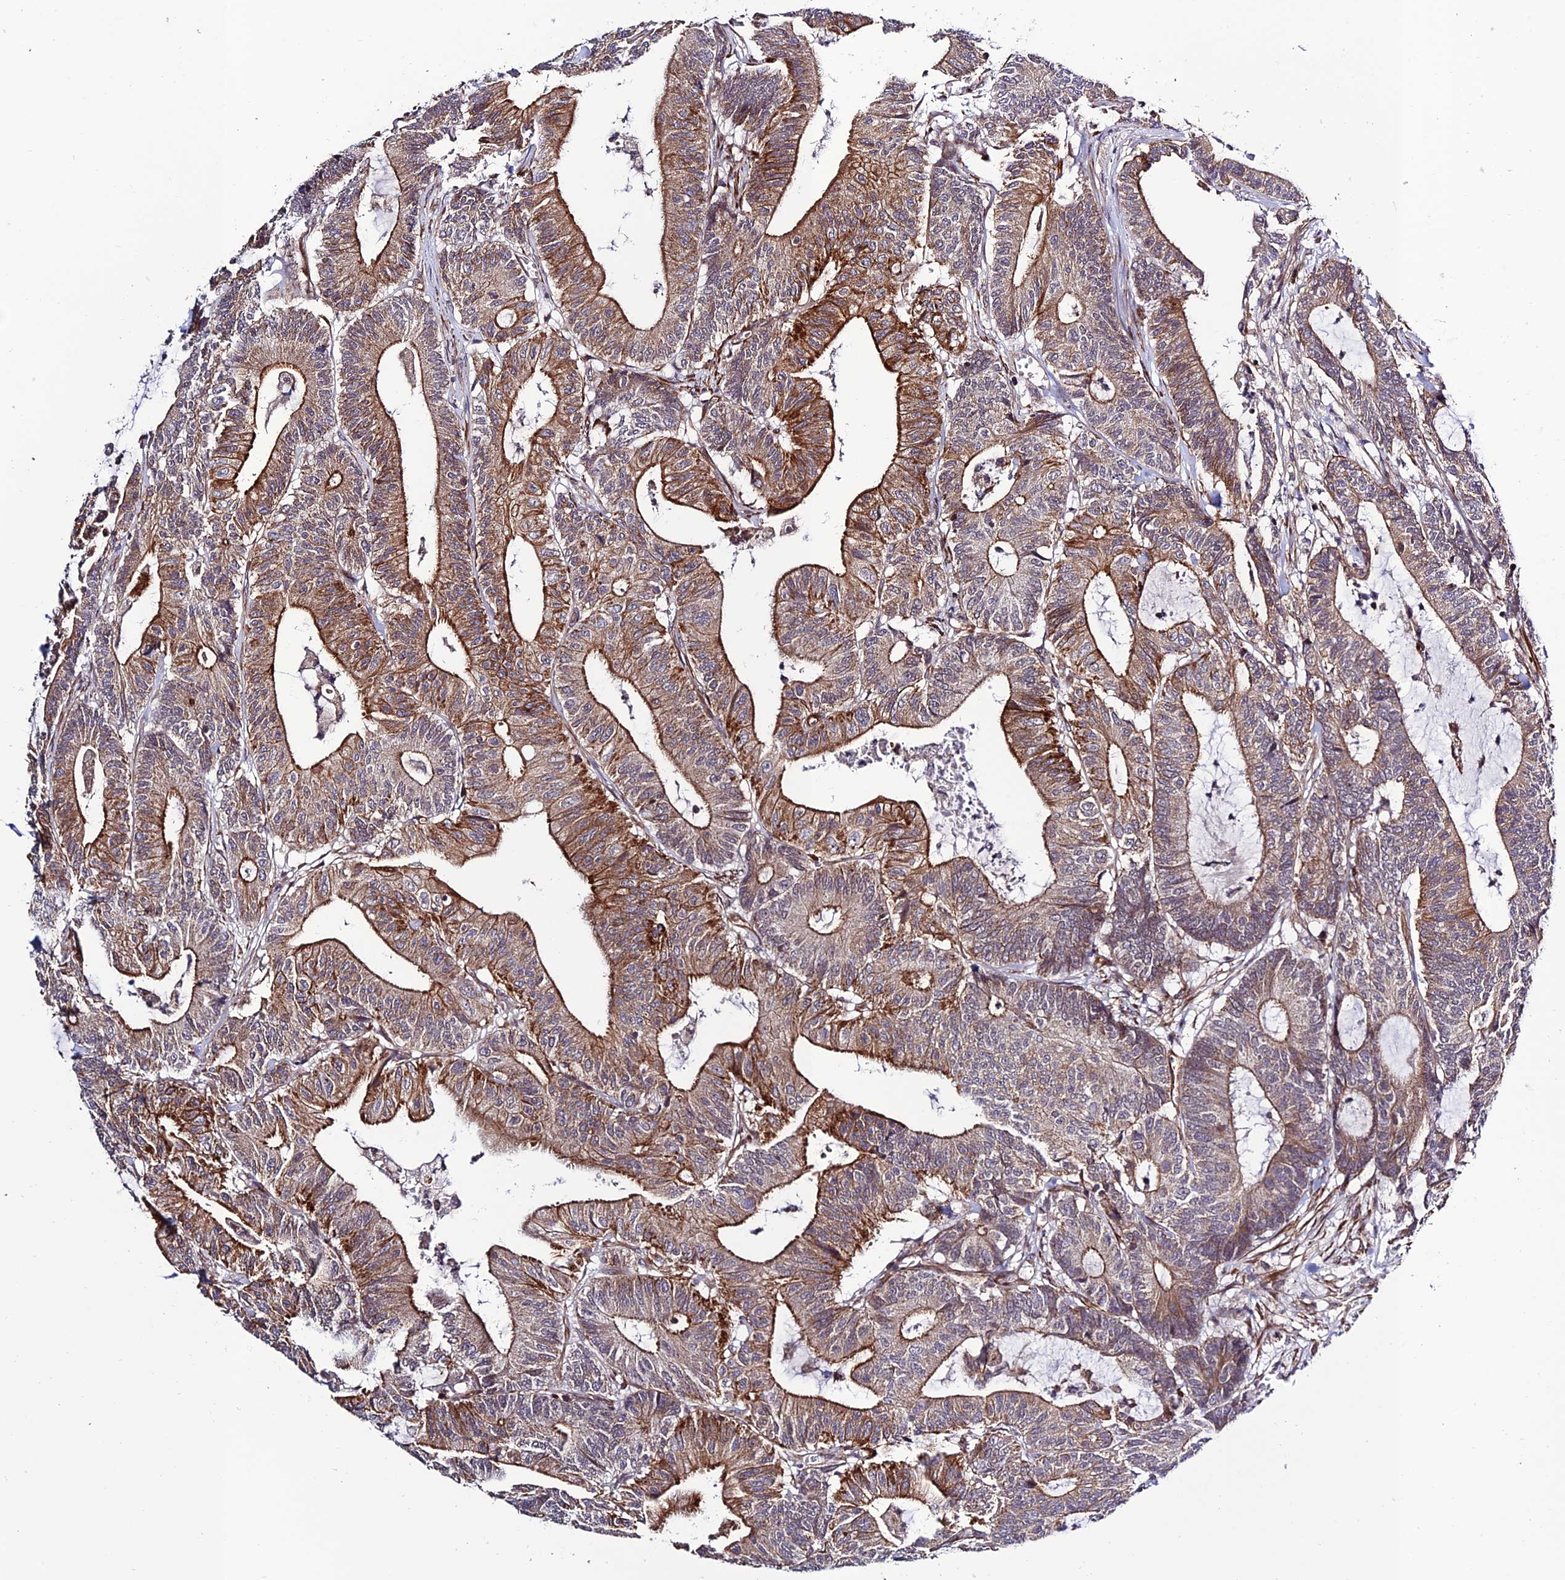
{"staining": {"intensity": "moderate", "quantity": ">75%", "location": "cytoplasmic/membranous"}, "tissue": "colorectal cancer", "cell_type": "Tumor cells", "image_type": "cancer", "snomed": [{"axis": "morphology", "description": "Adenocarcinoma, NOS"}, {"axis": "topography", "description": "Colon"}], "caption": "Brown immunohistochemical staining in human colorectal cancer reveals moderate cytoplasmic/membranous positivity in about >75% of tumor cells.", "gene": "TNIP3", "patient": {"sex": "female", "age": 84}}